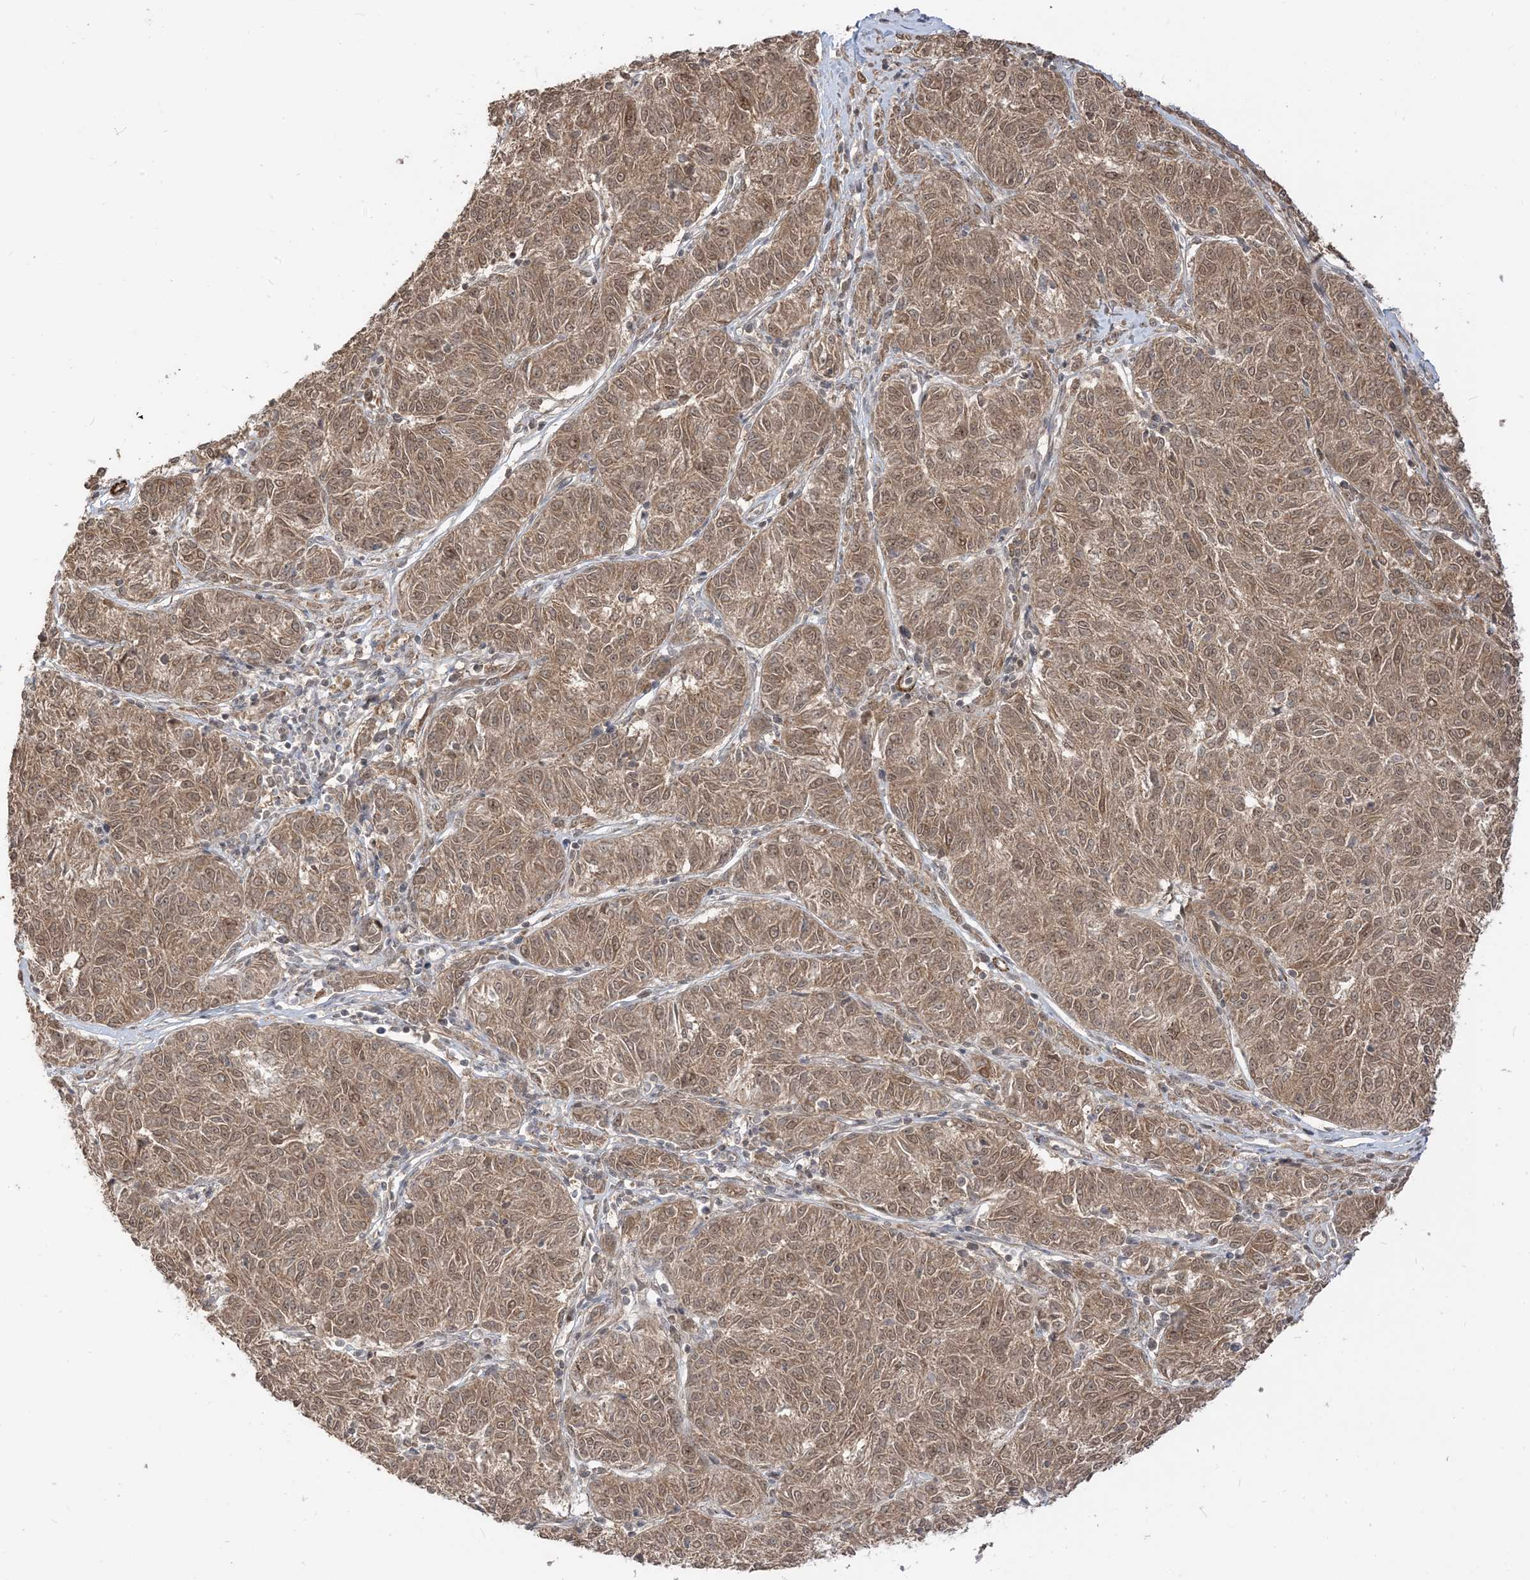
{"staining": {"intensity": "moderate", "quantity": ">75%", "location": "cytoplasmic/membranous,nuclear"}, "tissue": "melanoma", "cell_type": "Tumor cells", "image_type": "cancer", "snomed": [{"axis": "morphology", "description": "Malignant melanoma, NOS"}, {"axis": "topography", "description": "Skin"}], "caption": "IHC histopathology image of neoplastic tissue: malignant melanoma stained using immunohistochemistry (IHC) reveals medium levels of moderate protein expression localized specifically in the cytoplasmic/membranous and nuclear of tumor cells, appearing as a cytoplasmic/membranous and nuclear brown color.", "gene": "TBCC", "patient": {"sex": "female", "age": 72}}